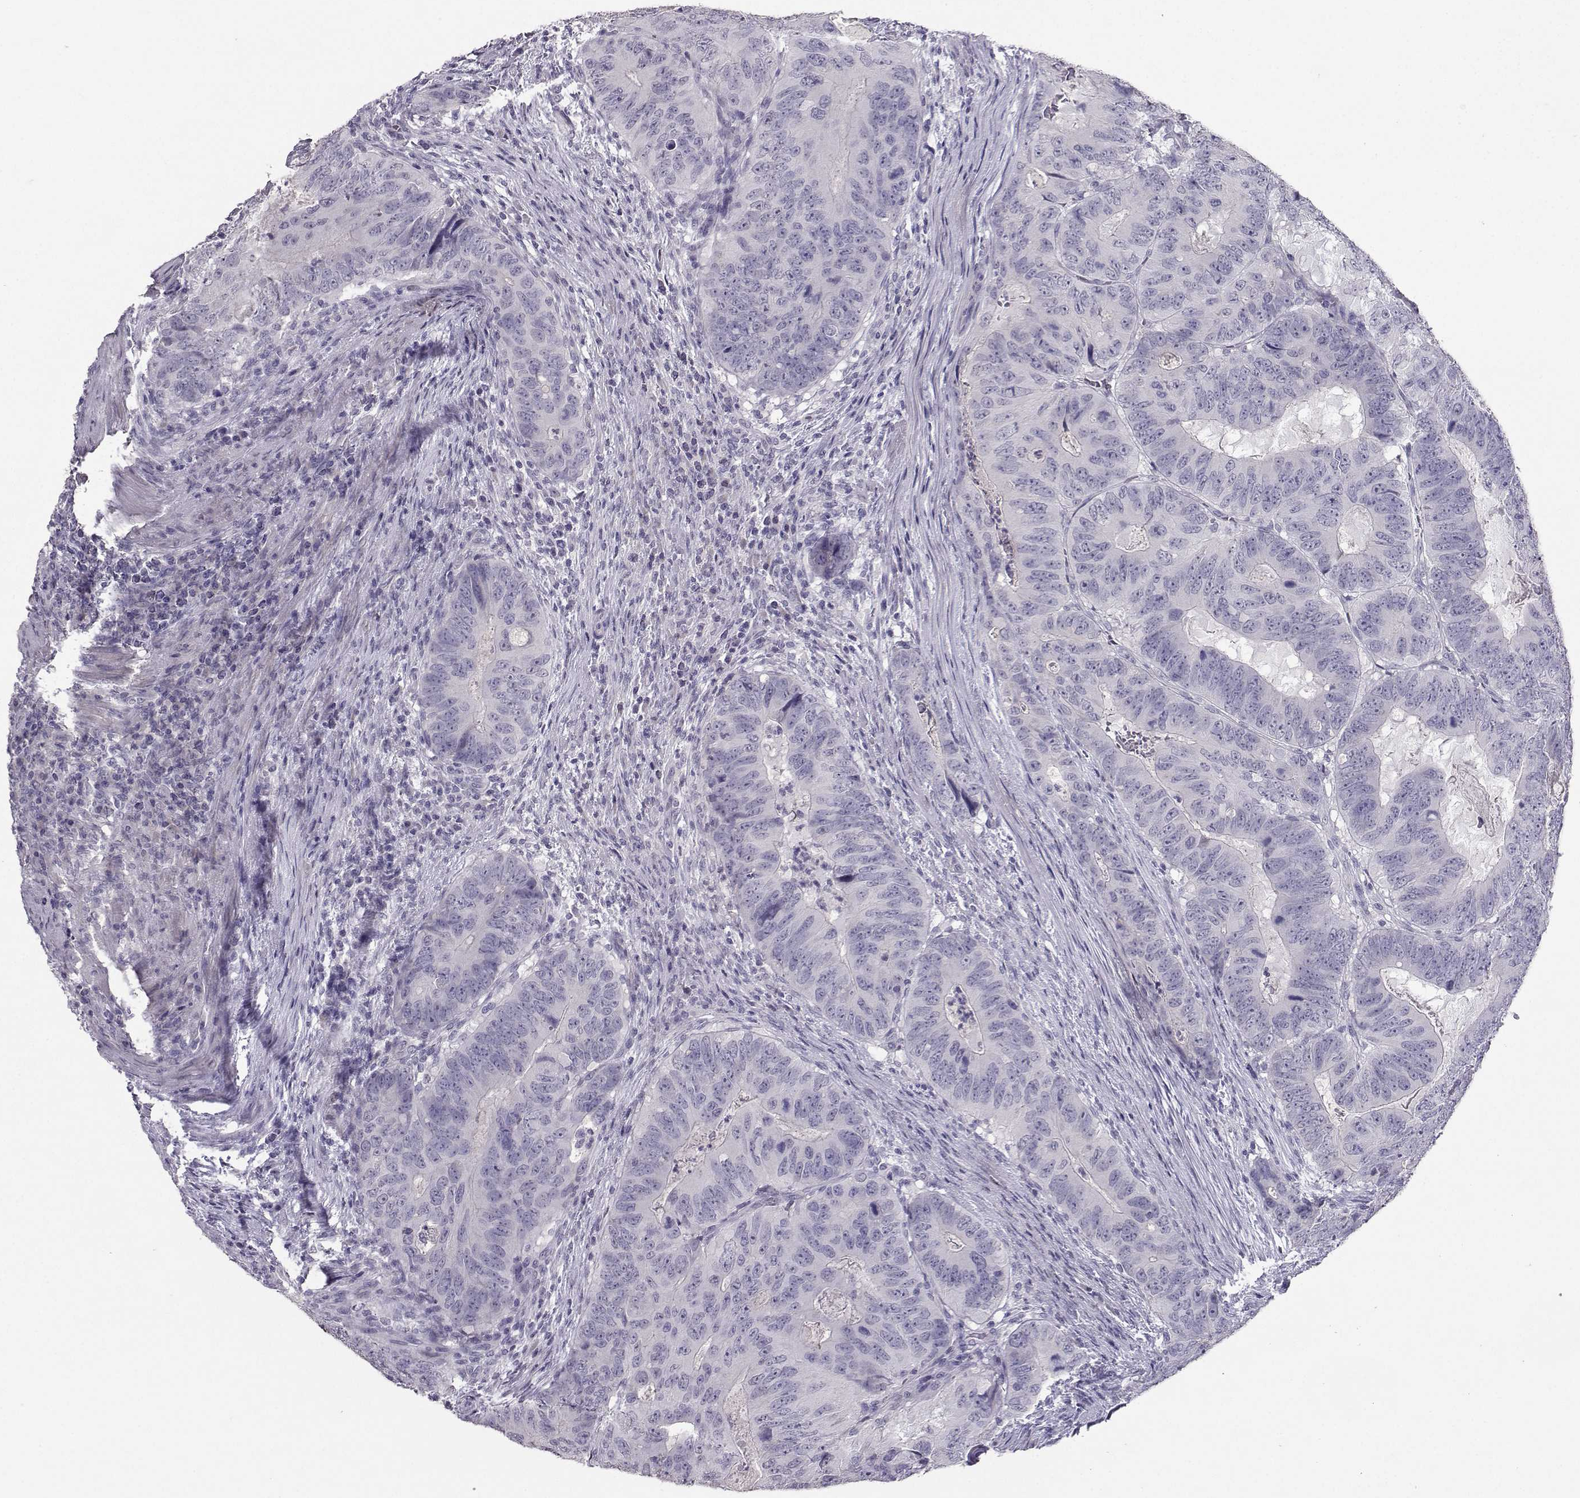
{"staining": {"intensity": "negative", "quantity": "none", "location": "none"}, "tissue": "colorectal cancer", "cell_type": "Tumor cells", "image_type": "cancer", "snomed": [{"axis": "morphology", "description": "Adenocarcinoma, NOS"}, {"axis": "topography", "description": "Colon"}], "caption": "Adenocarcinoma (colorectal) stained for a protein using immunohistochemistry (IHC) demonstrates no expression tumor cells.", "gene": "CARTPT", "patient": {"sex": "male", "age": 79}}